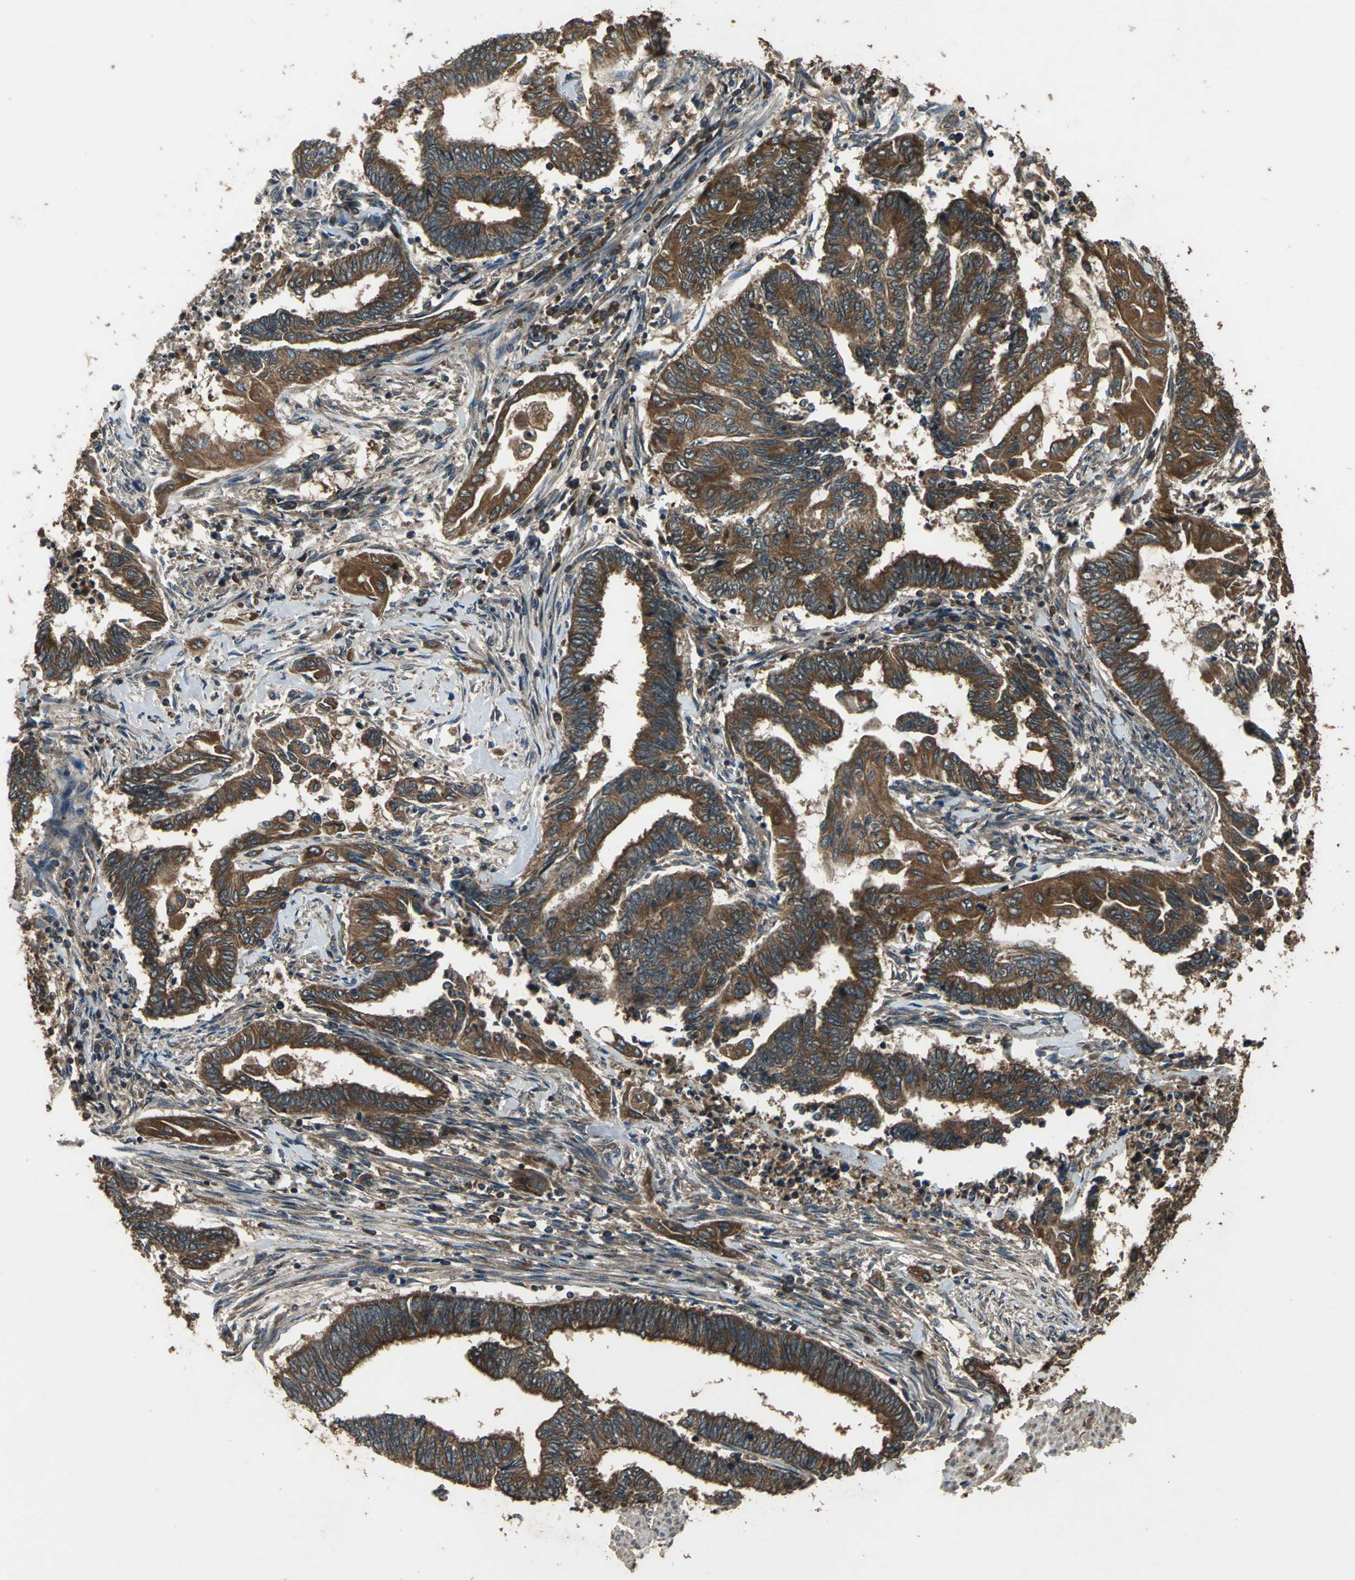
{"staining": {"intensity": "strong", "quantity": ">75%", "location": "cytoplasmic/membranous"}, "tissue": "endometrial cancer", "cell_type": "Tumor cells", "image_type": "cancer", "snomed": [{"axis": "morphology", "description": "Adenocarcinoma, NOS"}, {"axis": "topography", "description": "Uterus"}, {"axis": "topography", "description": "Endometrium"}], "caption": "Human adenocarcinoma (endometrial) stained for a protein (brown) displays strong cytoplasmic/membranous positive positivity in approximately >75% of tumor cells.", "gene": "ZNF608", "patient": {"sex": "female", "age": 70}}